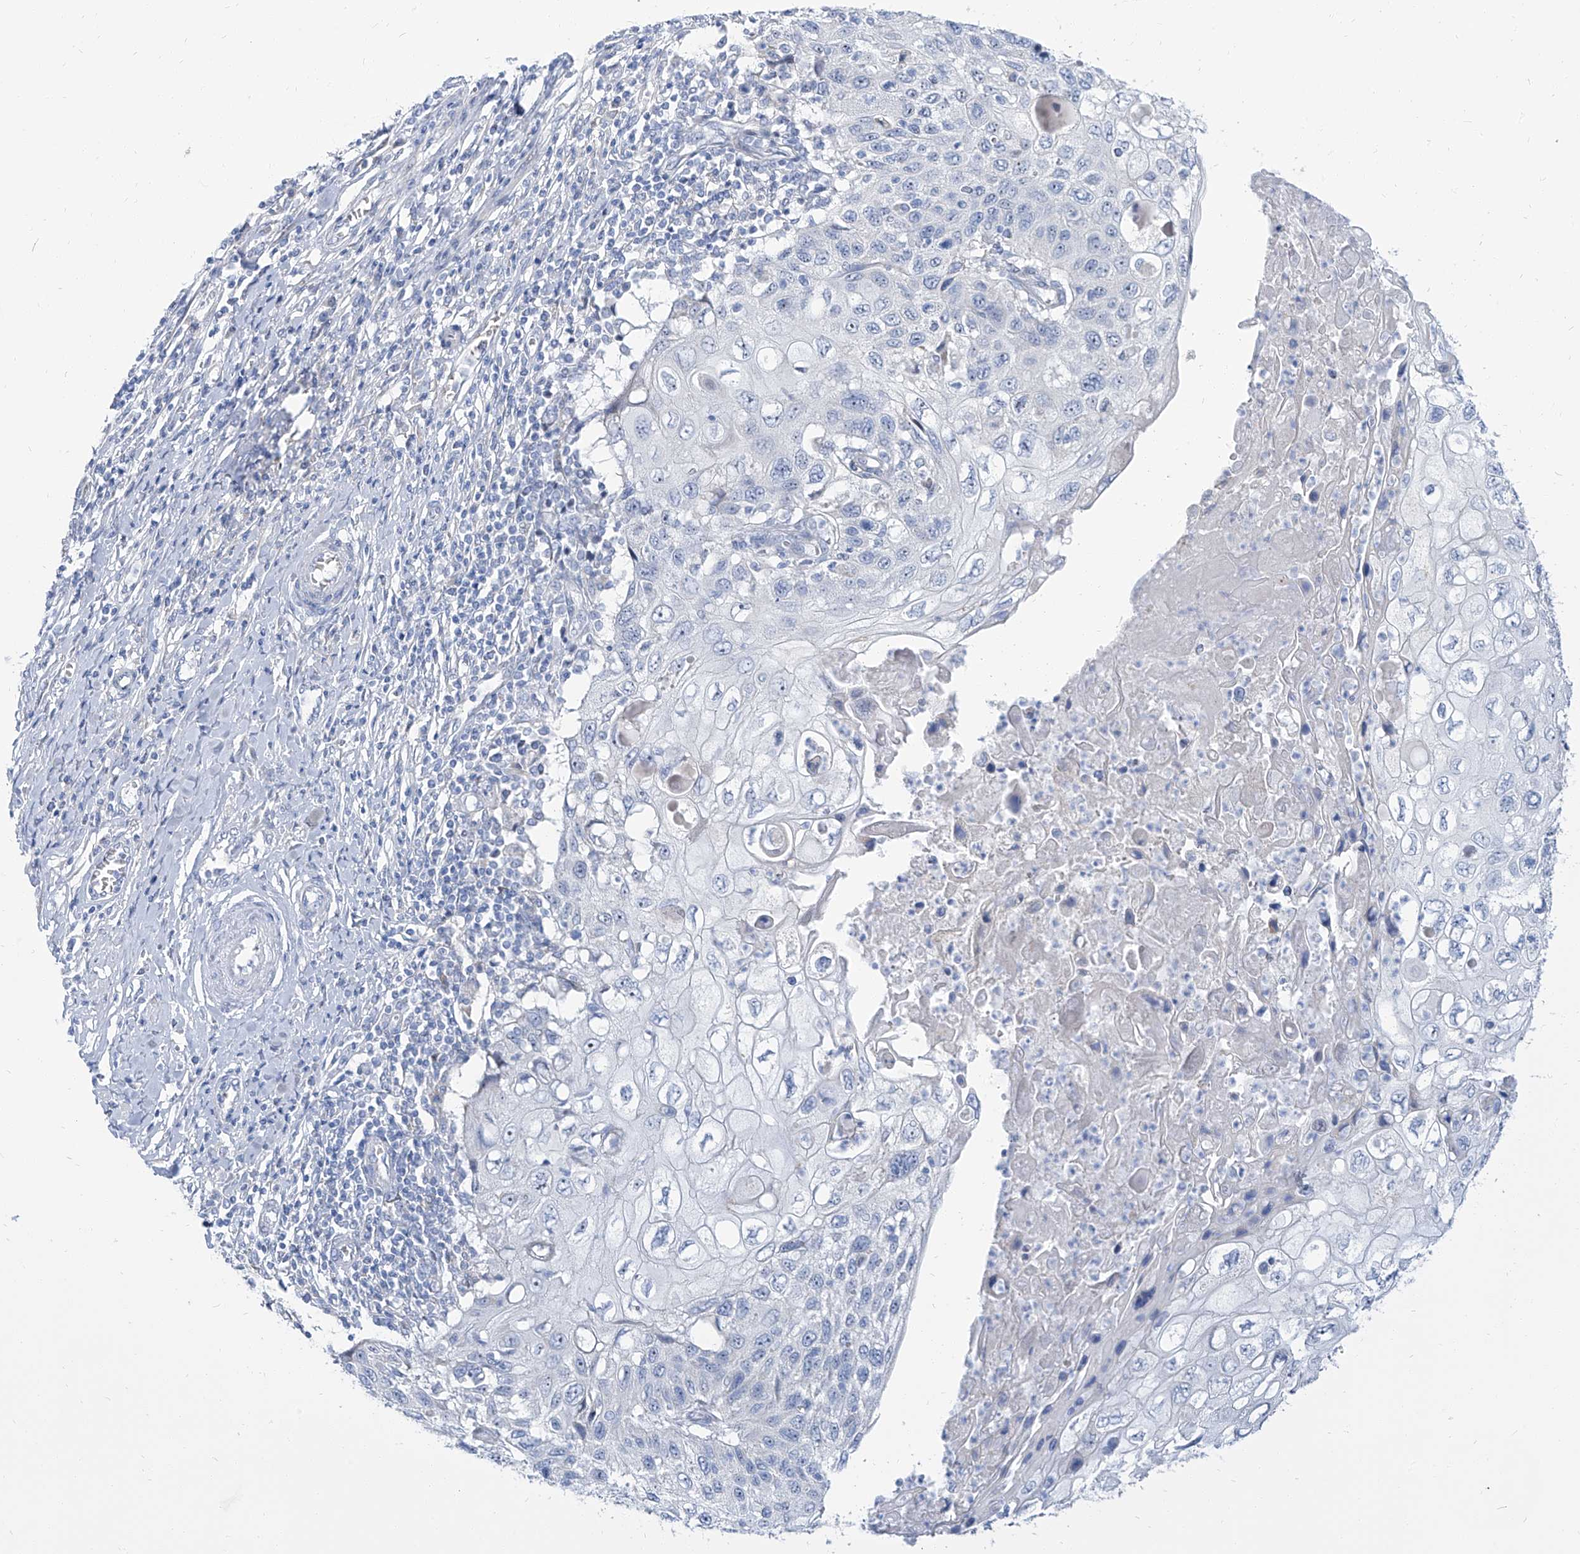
{"staining": {"intensity": "negative", "quantity": "none", "location": "none"}, "tissue": "cervical cancer", "cell_type": "Tumor cells", "image_type": "cancer", "snomed": [{"axis": "morphology", "description": "Squamous cell carcinoma, NOS"}, {"axis": "topography", "description": "Cervix"}], "caption": "This photomicrograph is of cervical cancer stained with IHC to label a protein in brown with the nuclei are counter-stained blue. There is no positivity in tumor cells.", "gene": "TXLNB", "patient": {"sex": "female", "age": 70}}